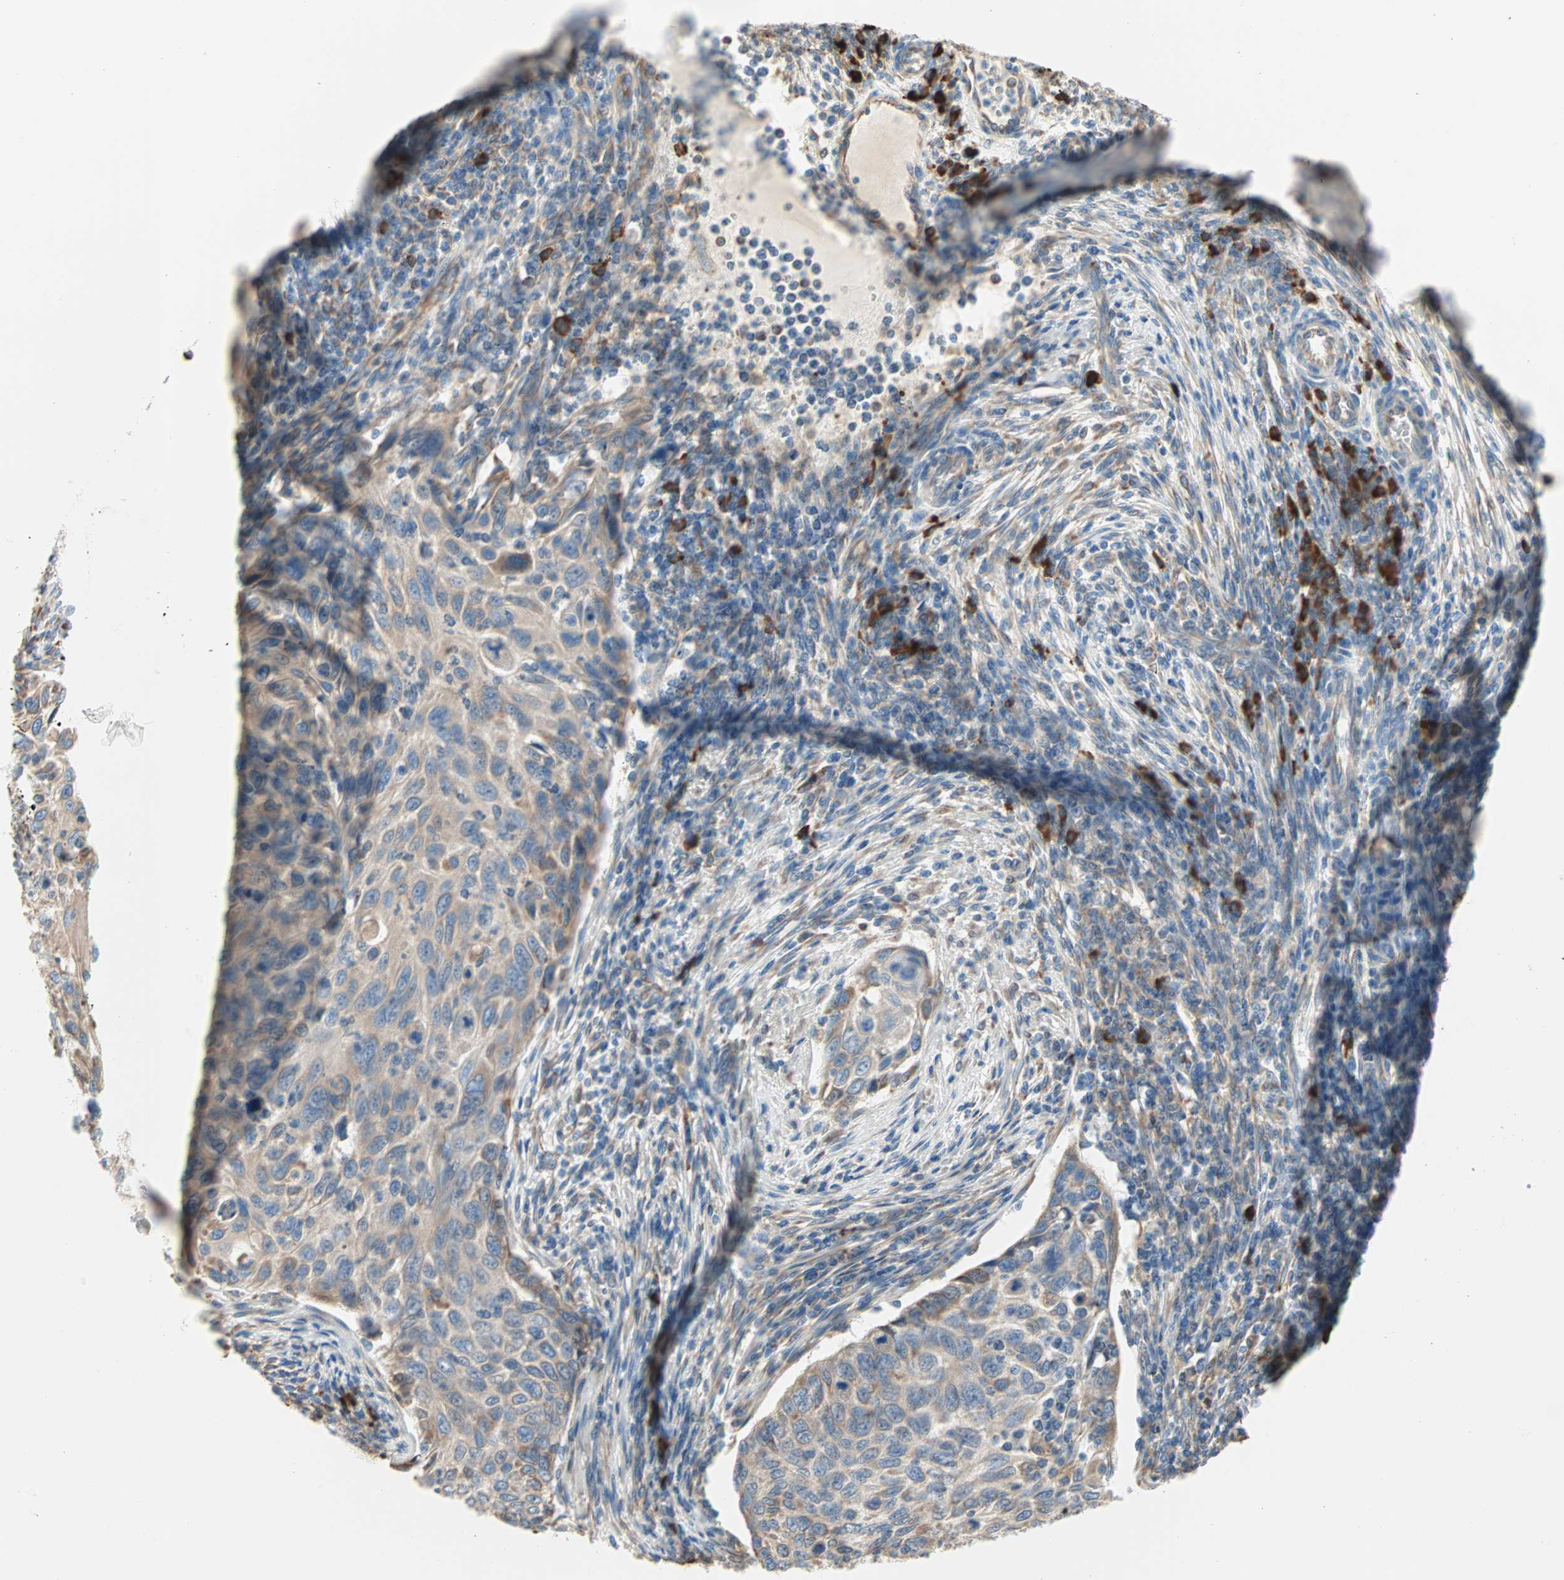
{"staining": {"intensity": "weak", "quantity": ">75%", "location": "cytoplasmic/membranous"}, "tissue": "cervical cancer", "cell_type": "Tumor cells", "image_type": "cancer", "snomed": [{"axis": "morphology", "description": "Squamous cell carcinoma, NOS"}, {"axis": "topography", "description": "Cervix"}], "caption": "Squamous cell carcinoma (cervical) was stained to show a protein in brown. There is low levels of weak cytoplasmic/membranous positivity in about >75% of tumor cells.", "gene": "PLCXD1", "patient": {"sex": "female", "age": 70}}